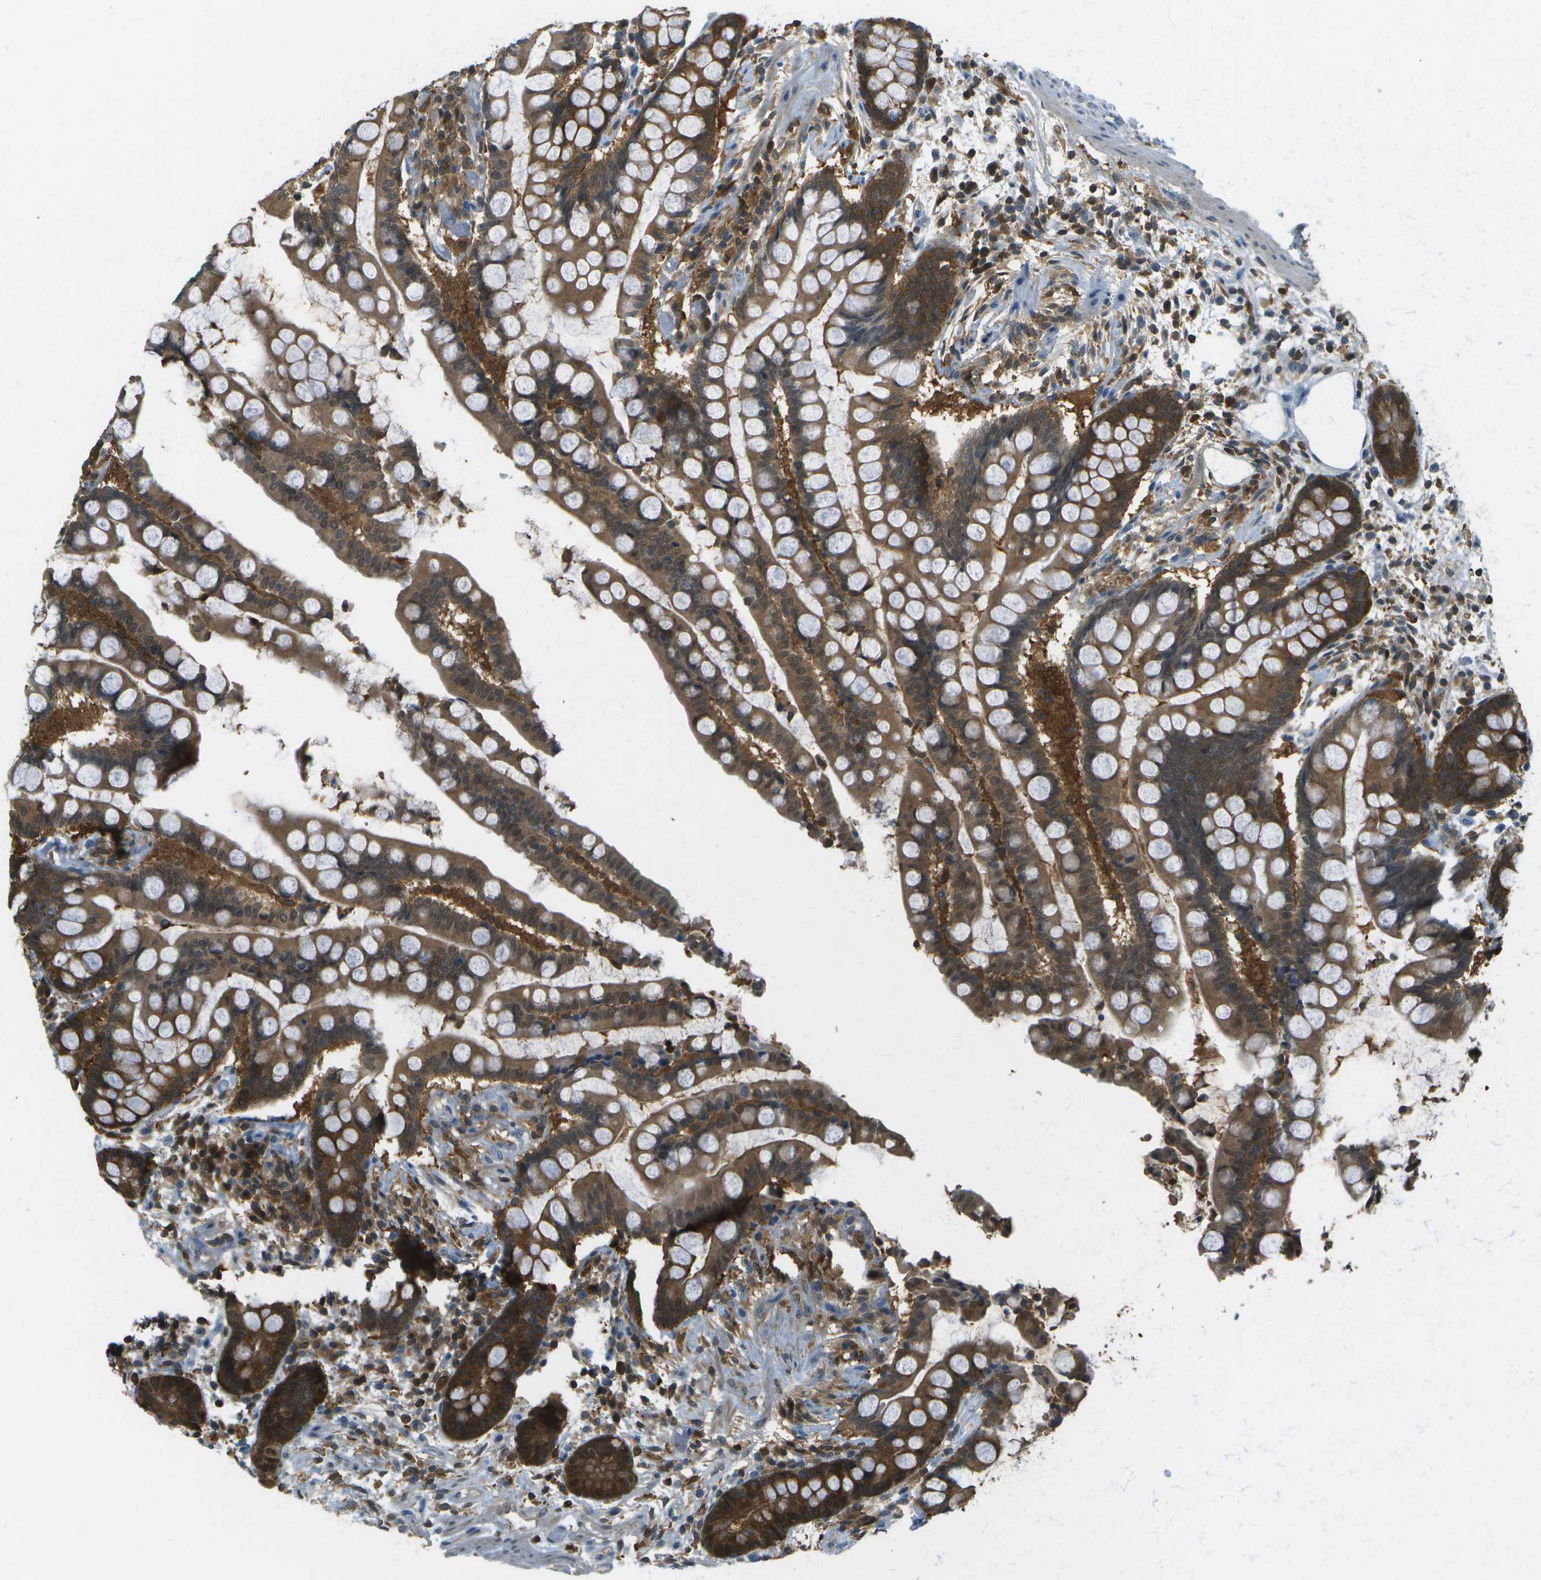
{"staining": {"intensity": "negative", "quantity": "none", "location": "none"}, "tissue": "colon", "cell_type": "Endothelial cells", "image_type": "normal", "snomed": [{"axis": "morphology", "description": "Normal tissue, NOS"}, {"axis": "topography", "description": "Colon"}], "caption": "Human colon stained for a protein using immunohistochemistry exhibits no positivity in endothelial cells.", "gene": "CDH23", "patient": {"sex": "male", "age": 73}}